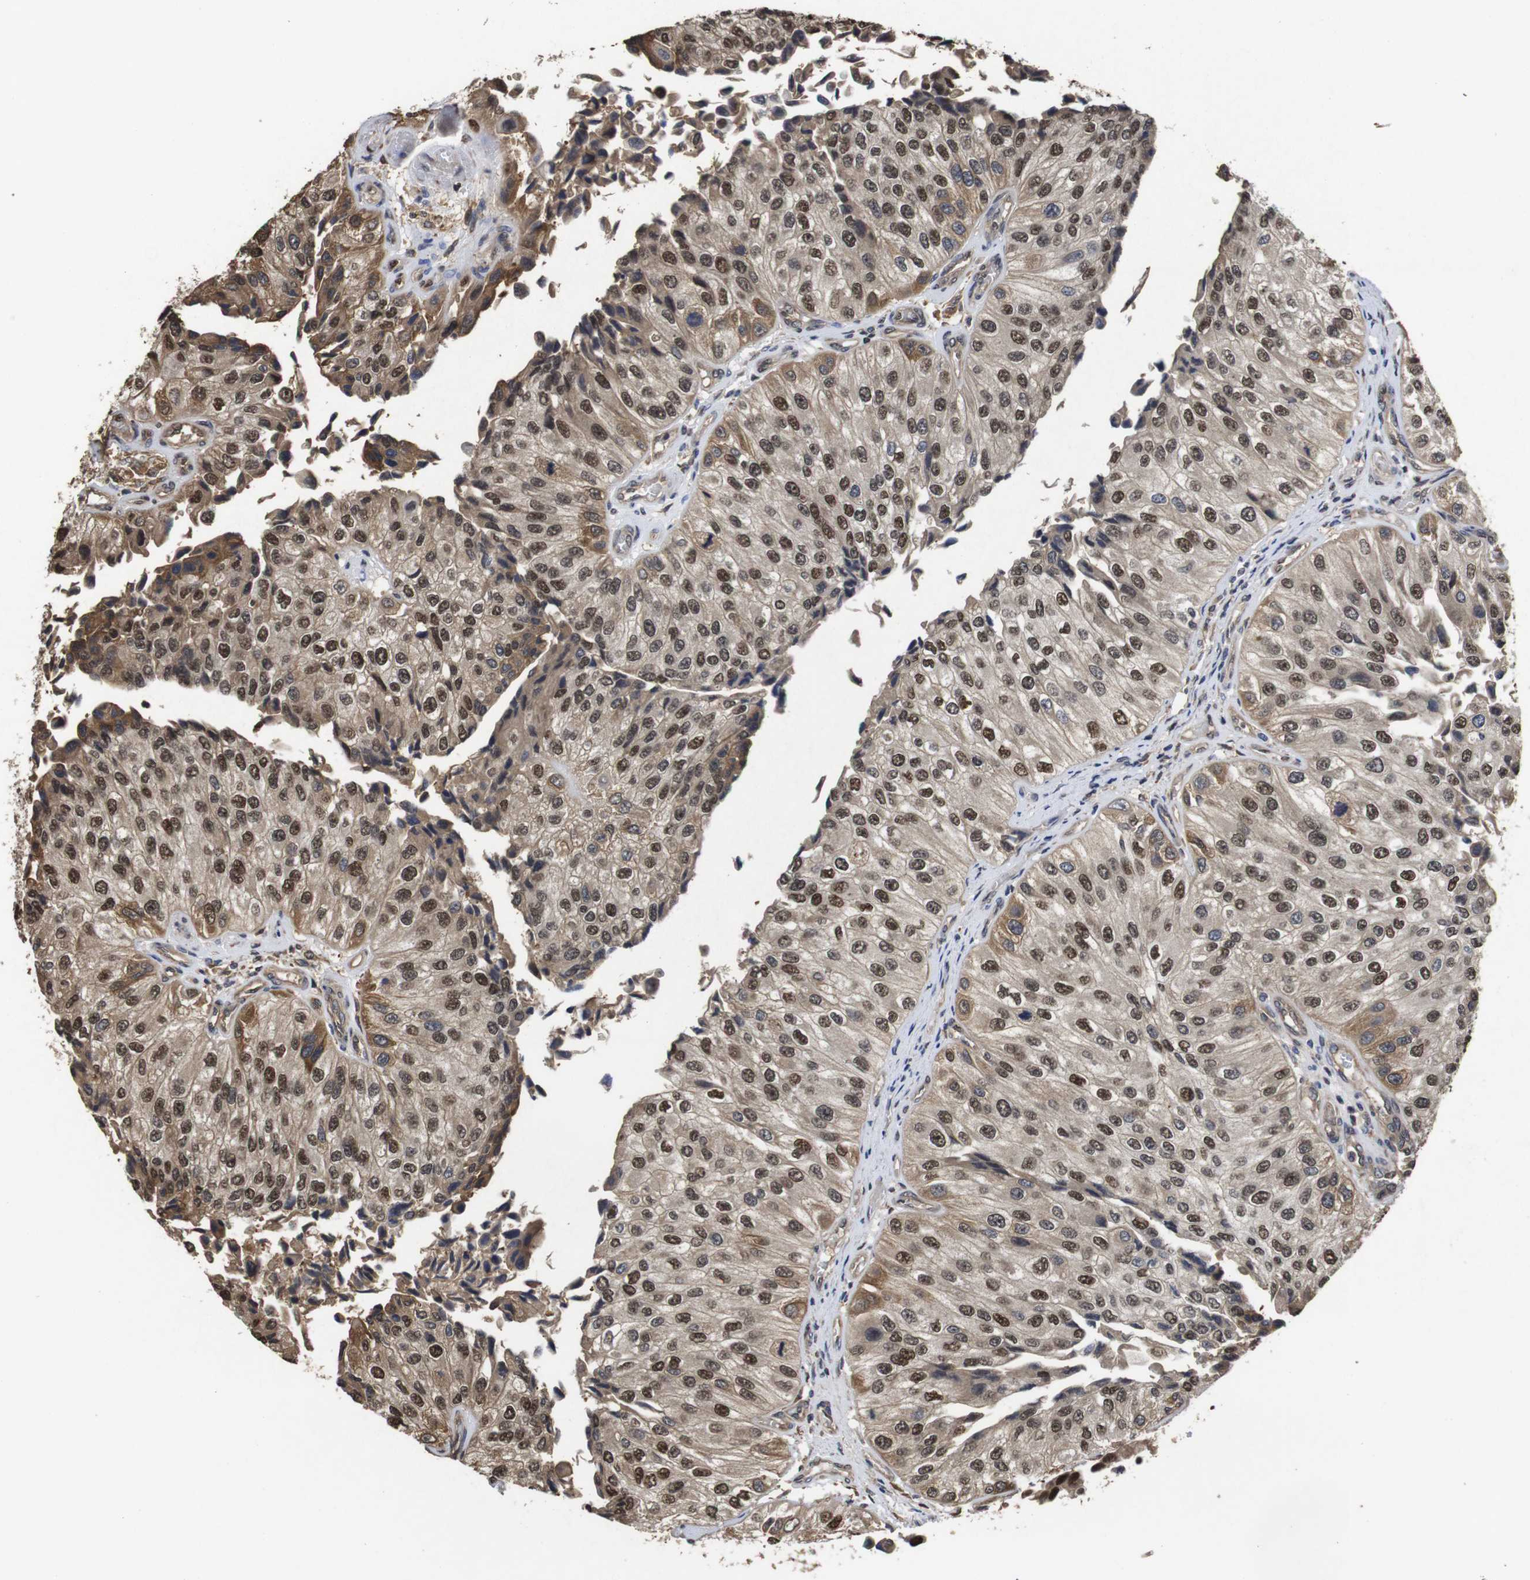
{"staining": {"intensity": "strong", "quantity": ">75%", "location": "cytoplasmic/membranous,nuclear"}, "tissue": "urothelial cancer", "cell_type": "Tumor cells", "image_type": "cancer", "snomed": [{"axis": "morphology", "description": "Urothelial carcinoma, High grade"}, {"axis": "topography", "description": "Kidney"}, {"axis": "topography", "description": "Urinary bladder"}], "caption": "The immunohistochemical stain labels strong cytoplasmic/membranous and nuclear positivity in tumor cells of urothelial cancer tissue.", "gene": "SUMO3", "patient": {"sex": "male", "age": 77}}